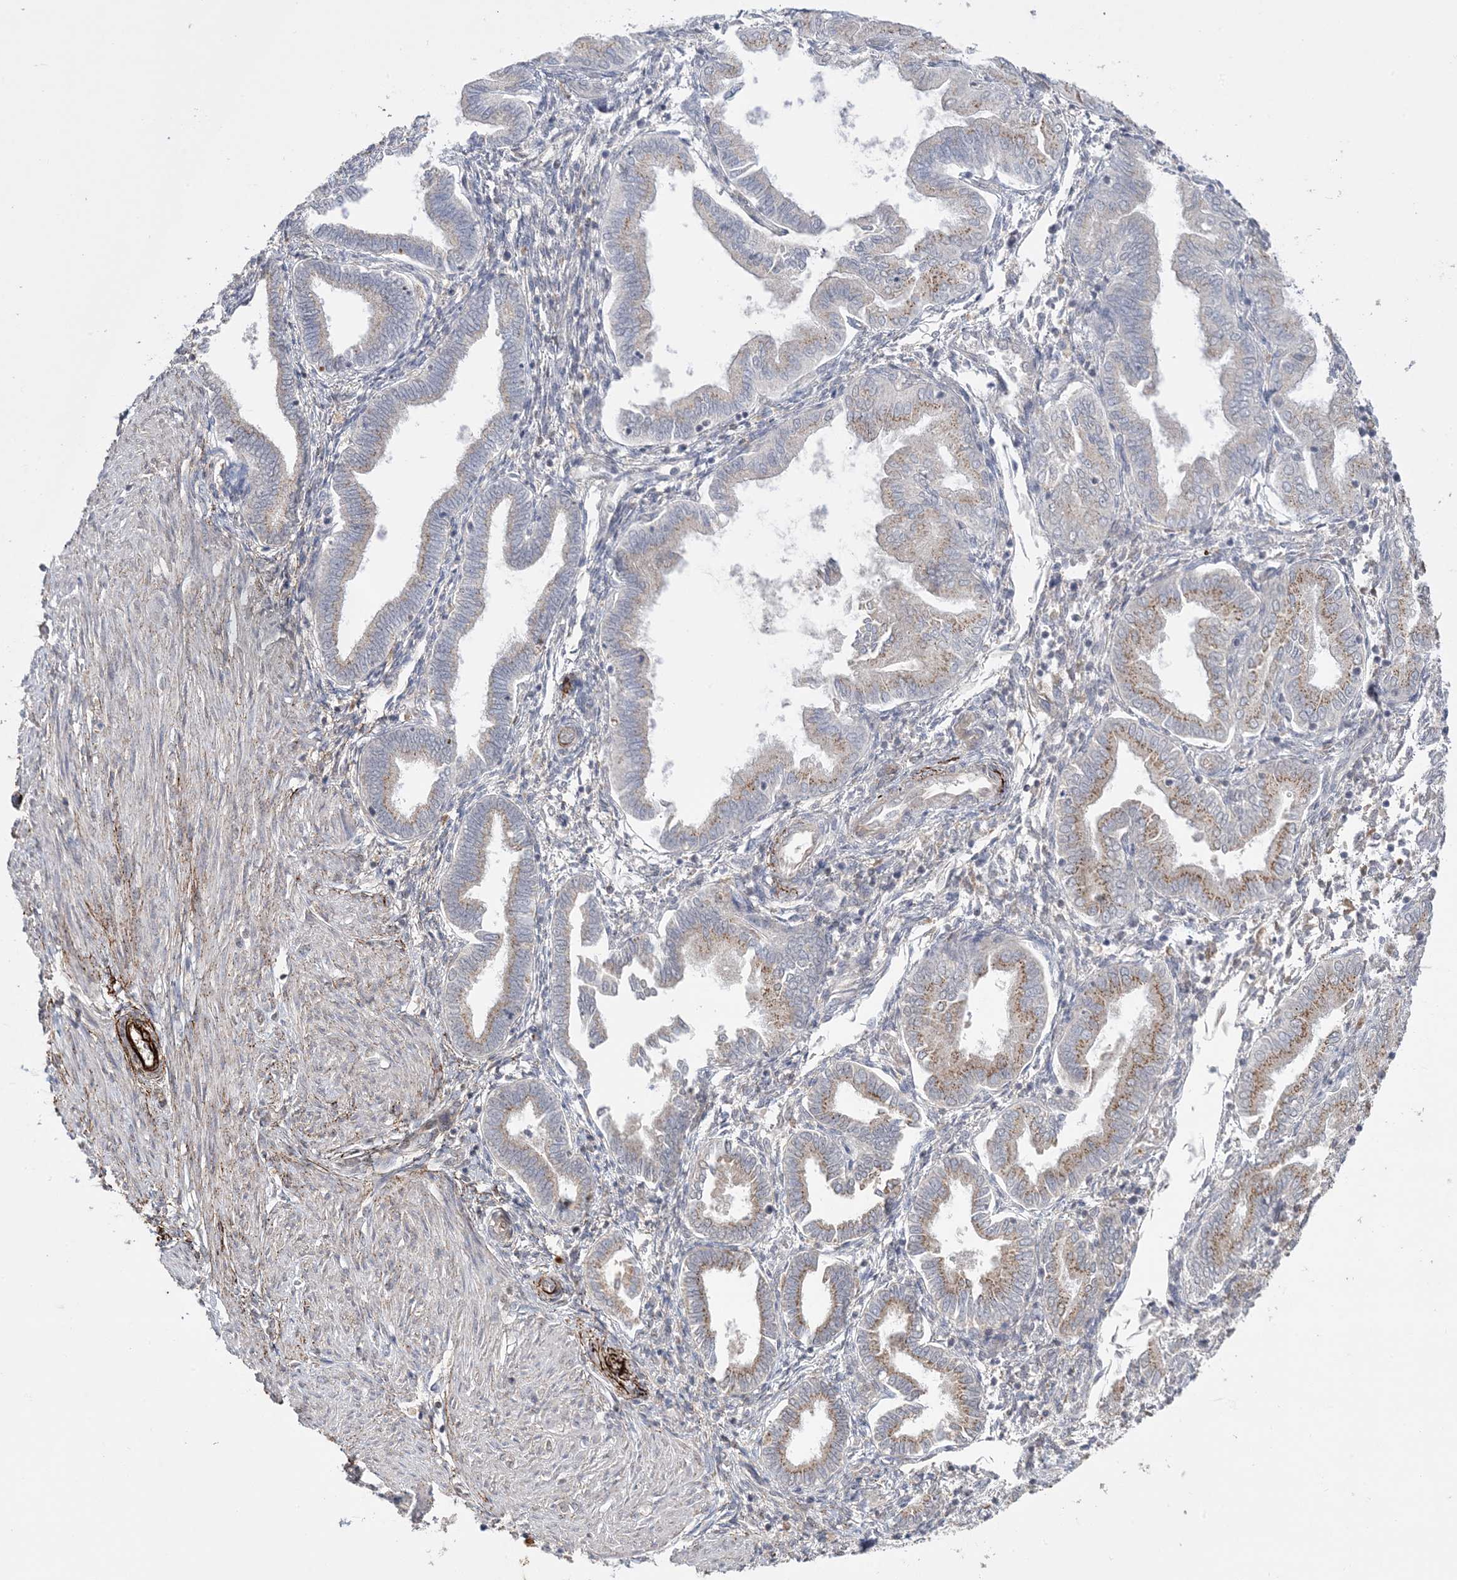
{"staining": {"intensity": "negative", "quantity": "none", "location": "none"}, "tissue": "endometrium", "cell_type": "Cells in endometrial stroma", "image_type": "normal", "snomed": [{"axis": "morphology", "description": "Normal tissue, NOS"}, {"axis": "topography", "description": "Endometrium"}], "caption": "Micrograph shows no protein staining in cells in endometrial stroma of normal endometrium. (Immunohistochemistry, brightfield microscopy, high magnification).", "gene": "XRN1", "patient": {"sex": "female", "age": 53}}